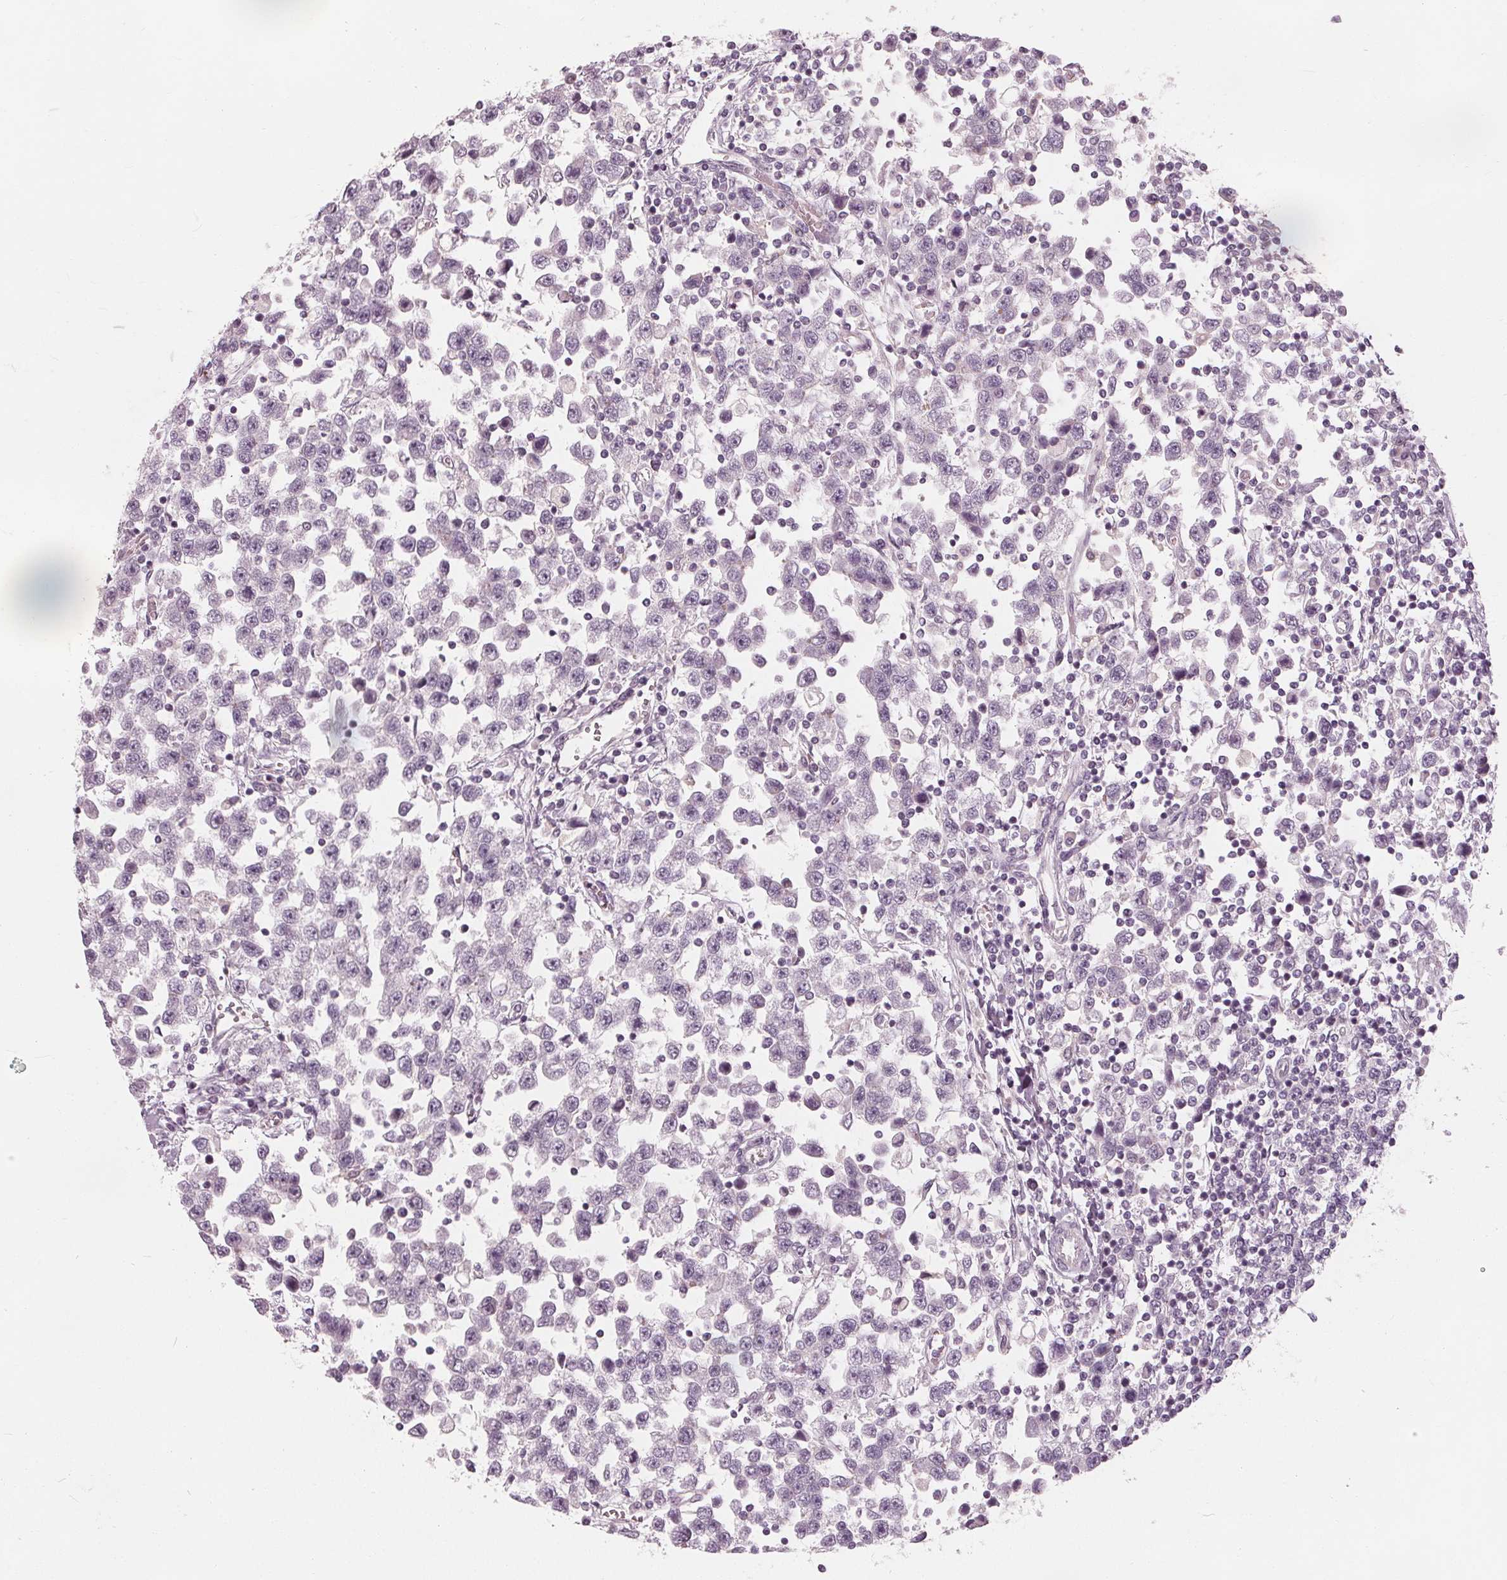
{"staining": {"intensity": "negative", "quantity": "none", "location": "none"}, "tissue": "testis cancer", "cell_type": "Tumor cells", "image_type": "cancer", "snomed": [{"axis": "morphology", "description": "Seminoma, NOS"}, {"axis": "topography", "description": "Testis"}], "caption": "Tumor cells show no significant protein expression in testis seminoma. (DAB (3,3'-diaminobenzidine) IHC with hematoxylin counter stain).", "gene": "SAT2", "patient": {"sex": "male", "age": 34}}